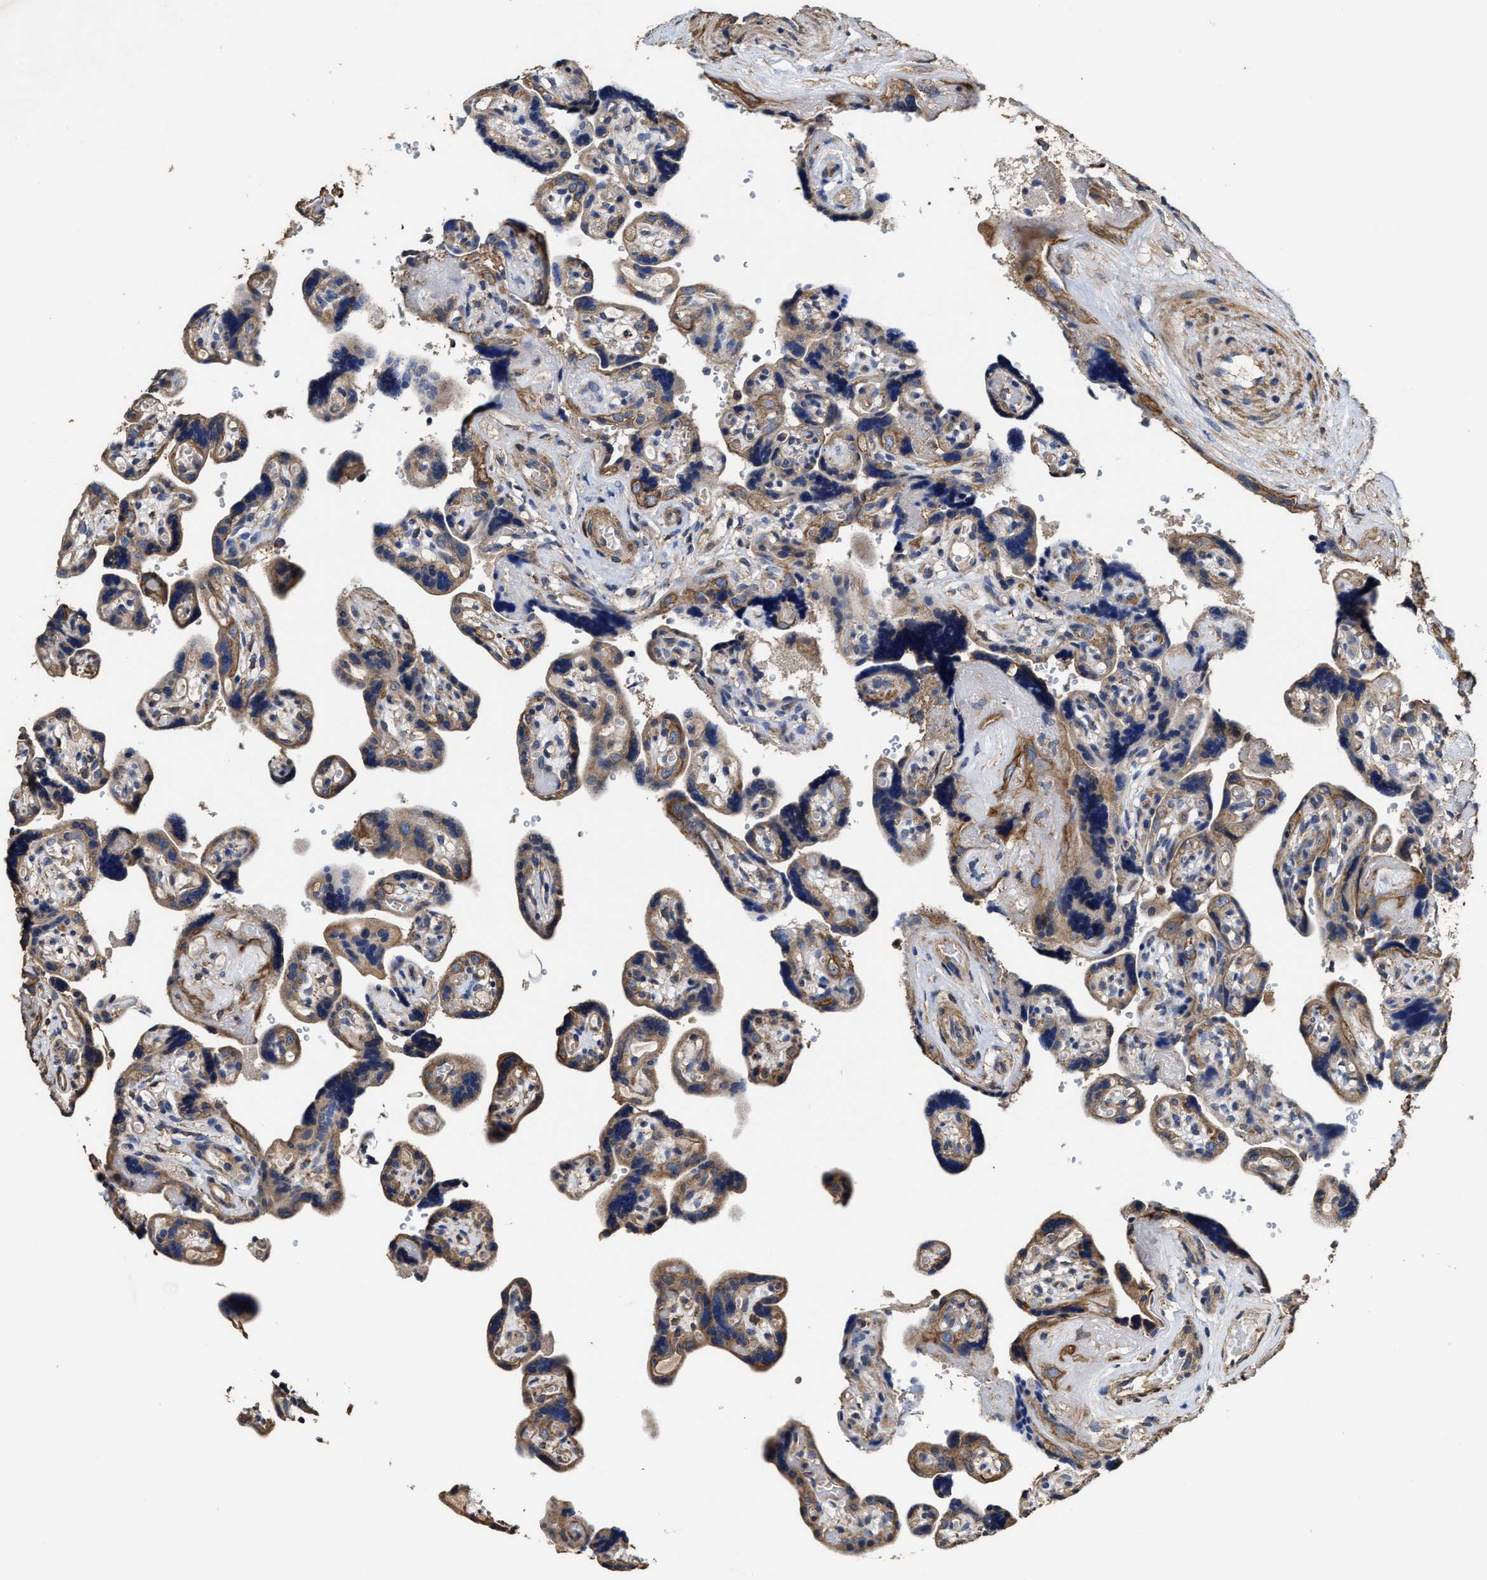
{"staining": {"intensity": "moderate", "quantity": ">75%", "location": "cytoplasmic/membranous"}, "tissue": "placenta", "cell_type": "Trophoblastic cells", "image_type": "normal", "snomed": [{"axis": "morphology", "description": "Normal tissue, NOS"}, {"axis": "topography", "description": "Placenta"}], "caption": "Protein positivity by IHC demonstrates moderate cytoplasmic/membranous expression in about >75% of trophoblastic cells in normal placenta. (DAB IHC with brightfield microscopy, high magnification).", "gene": "SFXN4", "patient": {"sex": "female", "age": 30}}